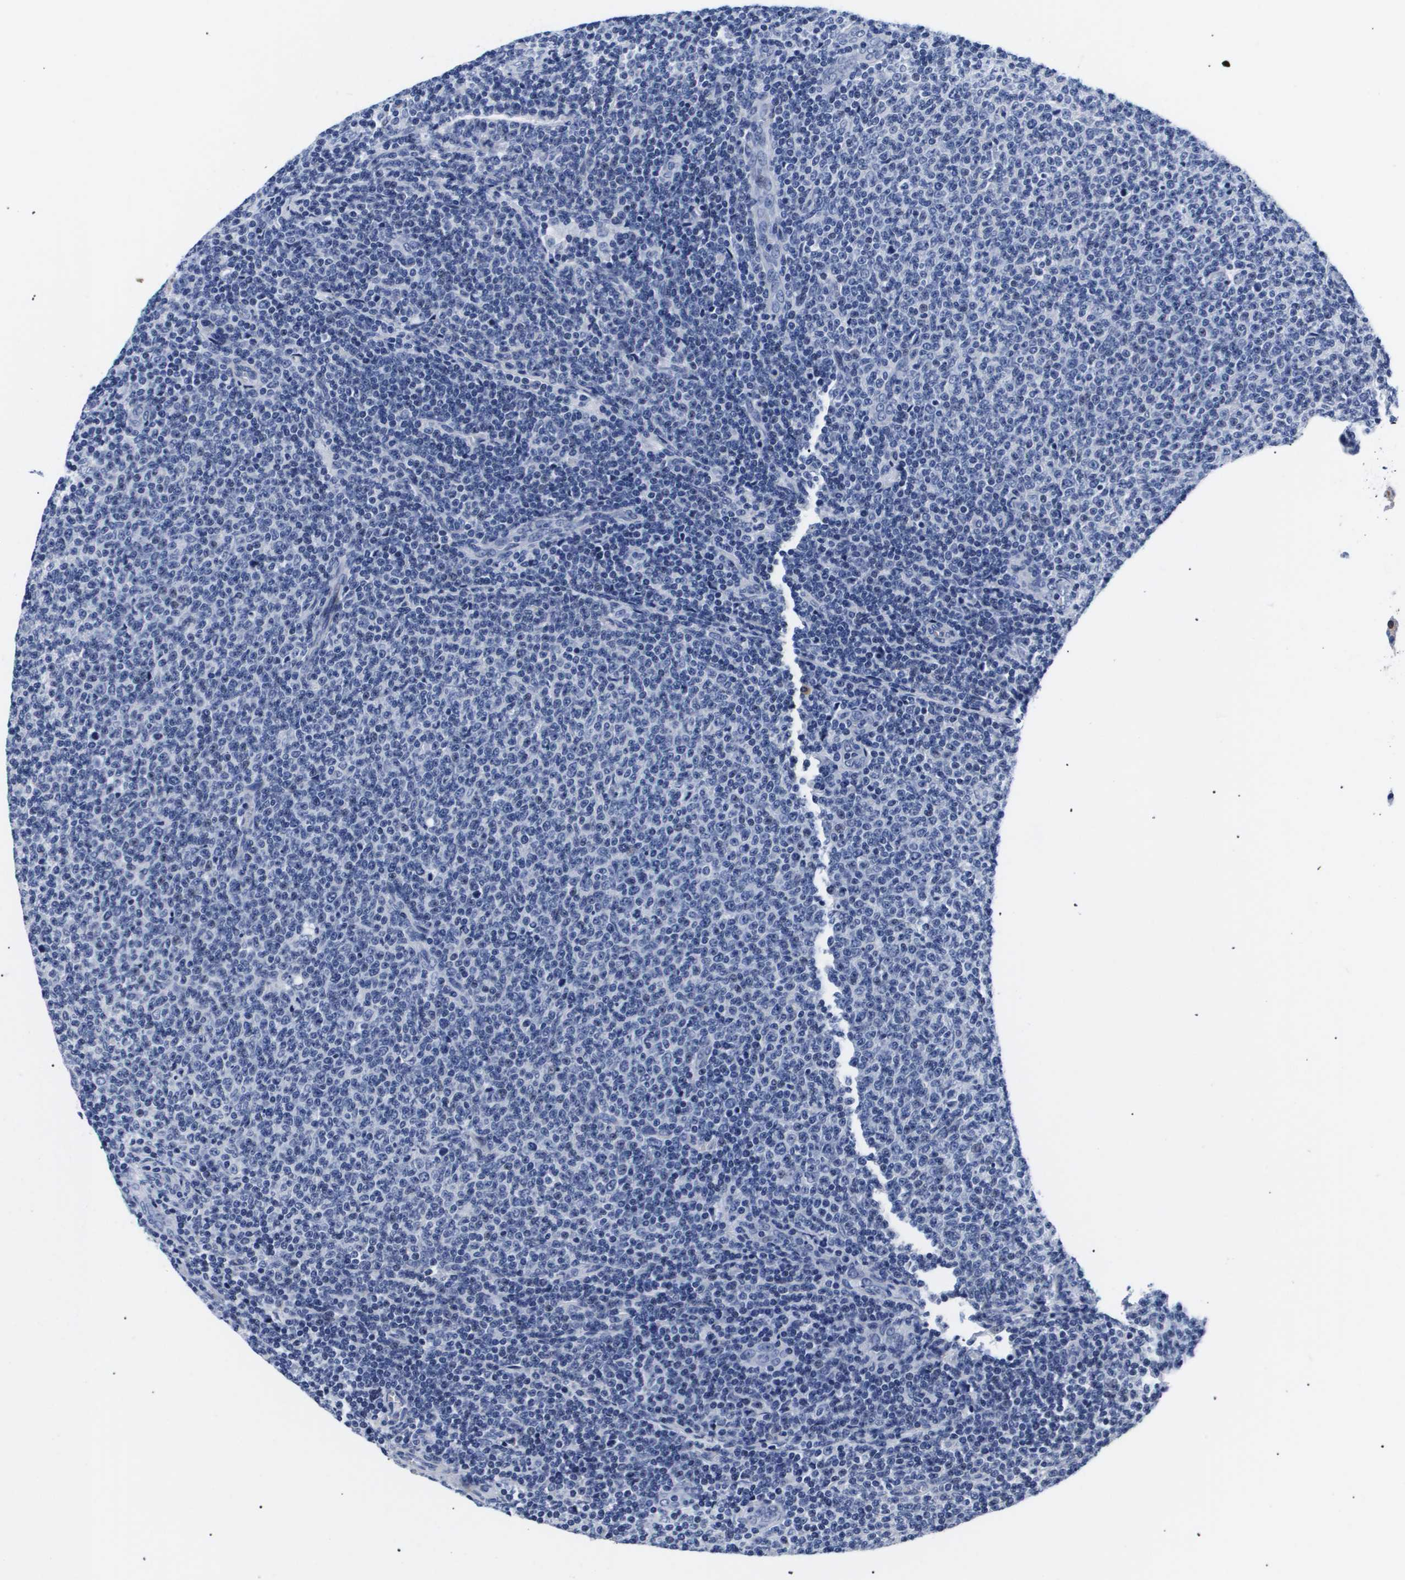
{"staining": {"intensity": "negative", "quantity": "none", "location": "none"}, "tissue": "lymphoma", "cell_type": "Tumor cells", "image_type": "cancer", "snomed": [{"axis": "morphology", "description": "Malignant lymphoma, non-Hodgkin's type, Low grade"}, {"axis": "topography", "description": "Lymph node"}], "caption": "Tumor cells show no significant positivity in malignant lymphoma, non-Hodgkin's type (low-grade).", "gene": "SHD", "patient": {"sex": "male", "age": 66}}